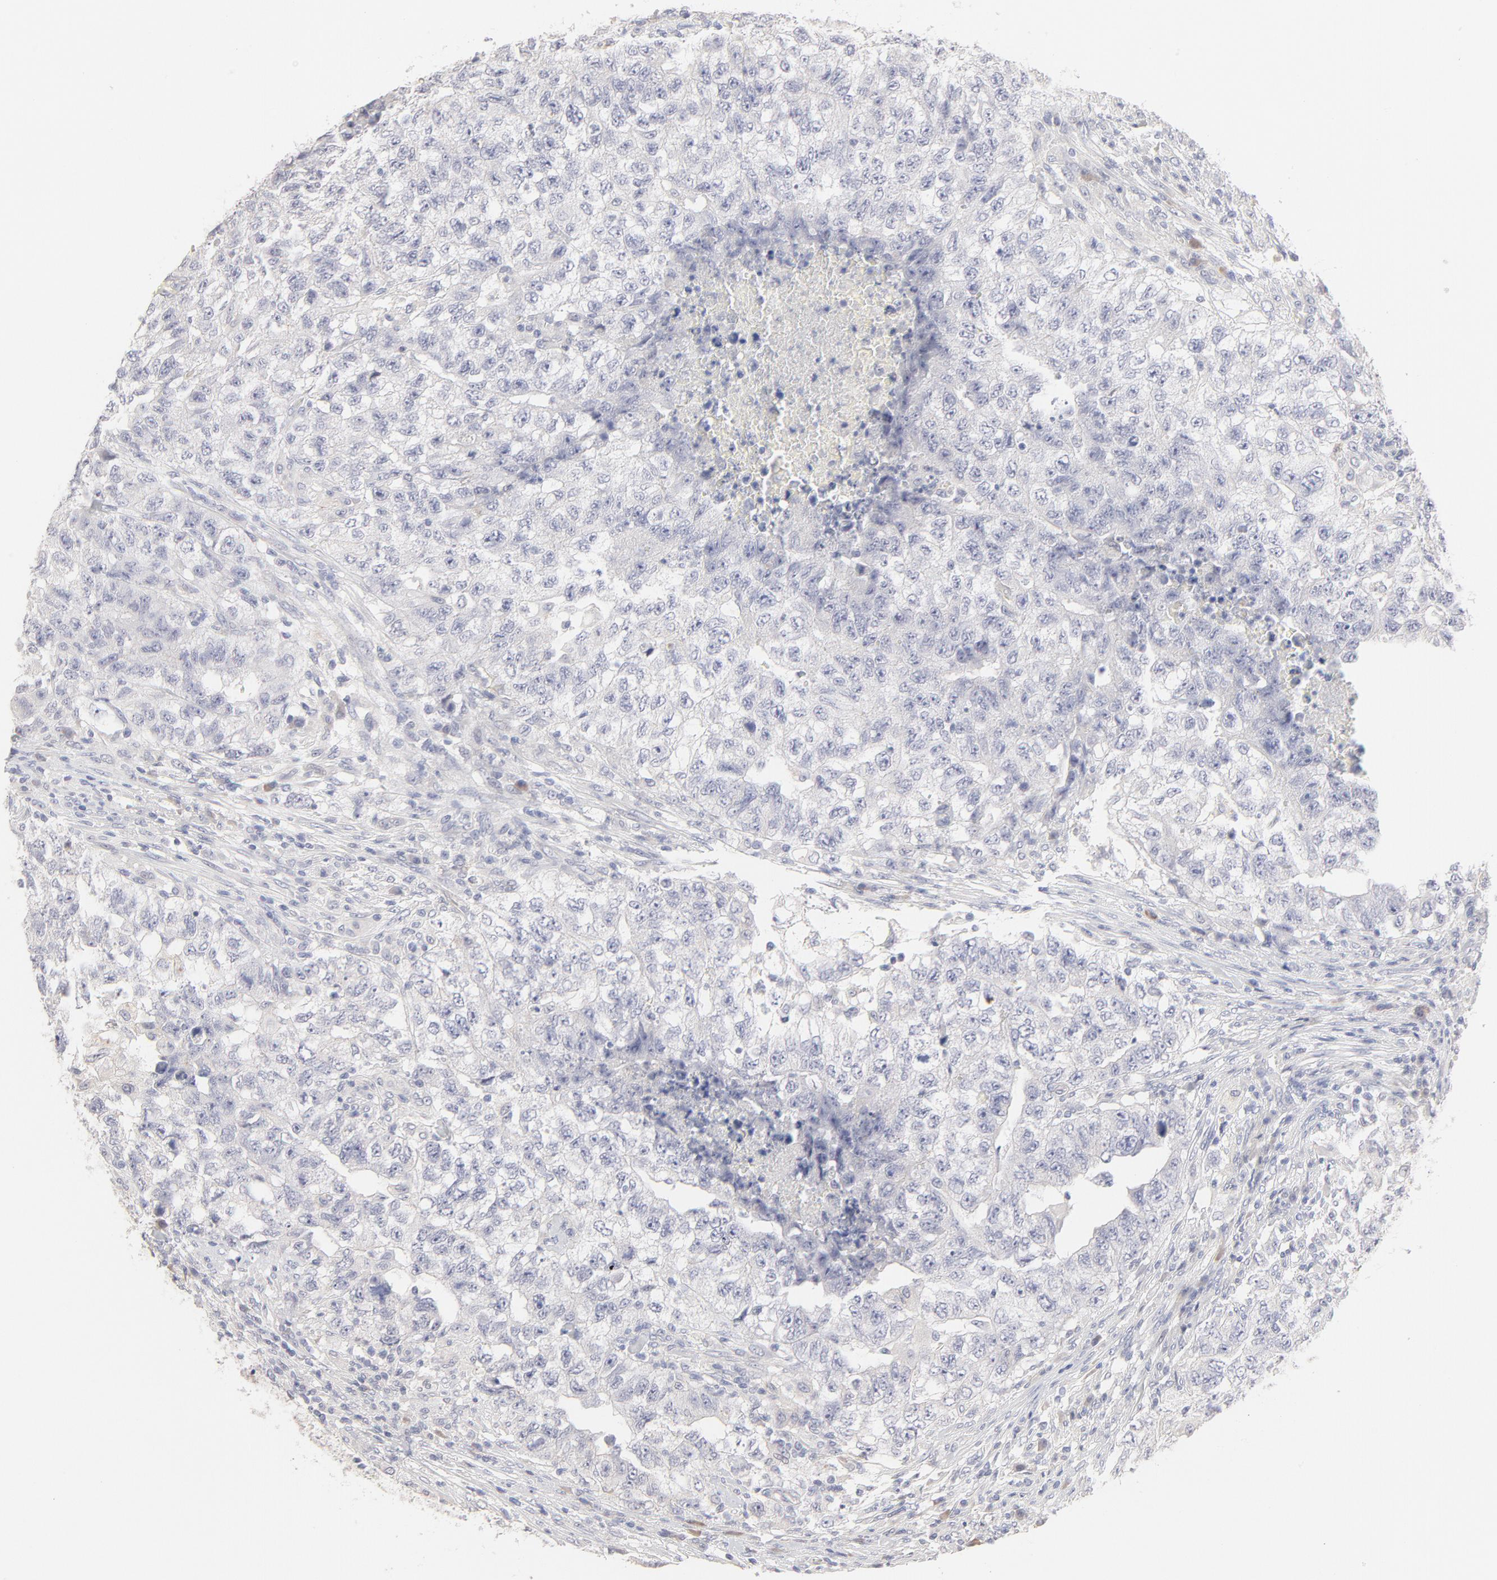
{"staining": {"intensity": "negative", "quantity": "none", "location": "none"}, "tissue": "testis cancer", "cell_type": "Tumor cells", "image_type": "cancer", "snomed": [{"axis": "morphology", "description": "Carcinoma, Embryonal, NOS"}, {"axis": "topography", "description": "Testis"}], "caption": "Immunohistochemistry of human testis embryonal carcinoma displays no positivity in tumor cells.", "gene": "ELF3", "patient": {"sex": "male", "age": 21}}